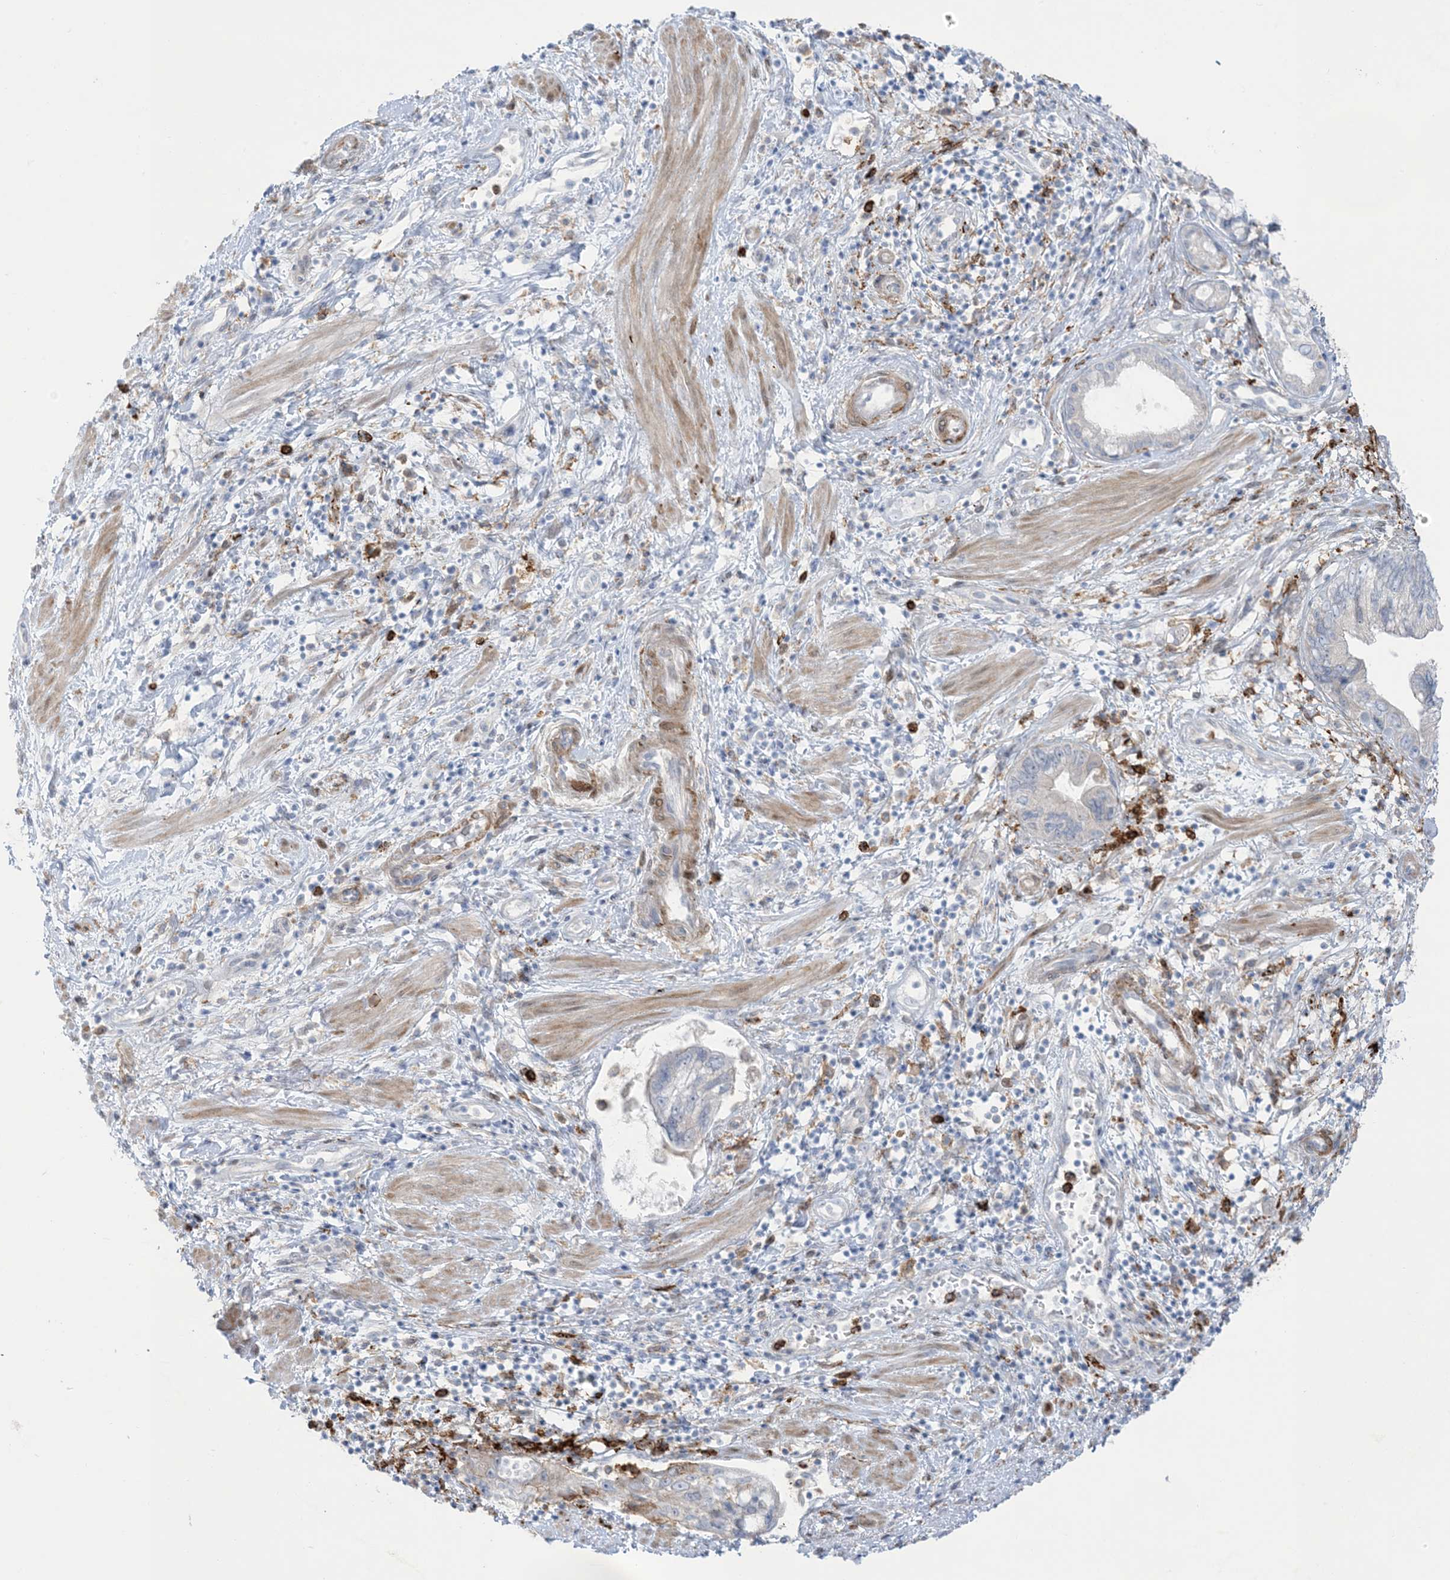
{"staining": {"intensity": "weak", "quantity": "<25%", "location": "cytoplasmic/membranous"}, "tissue": "pancreatic cancer", "cell_type": "Tumor cells", "image_type": "cancer", "snomed": [{"axis": "morphology", "description": "Adenocarcinoma, NOS"}, {"axis": "topography", "description": "Pancreas"}], "caption": "A high-resolution photomicrograph shows IHC staining of pancreatic adenocarcinoma, which shows no significant staining in tumor cells.", "gene": "ICMT", "patient": {"sex": "female", "age": 73}}